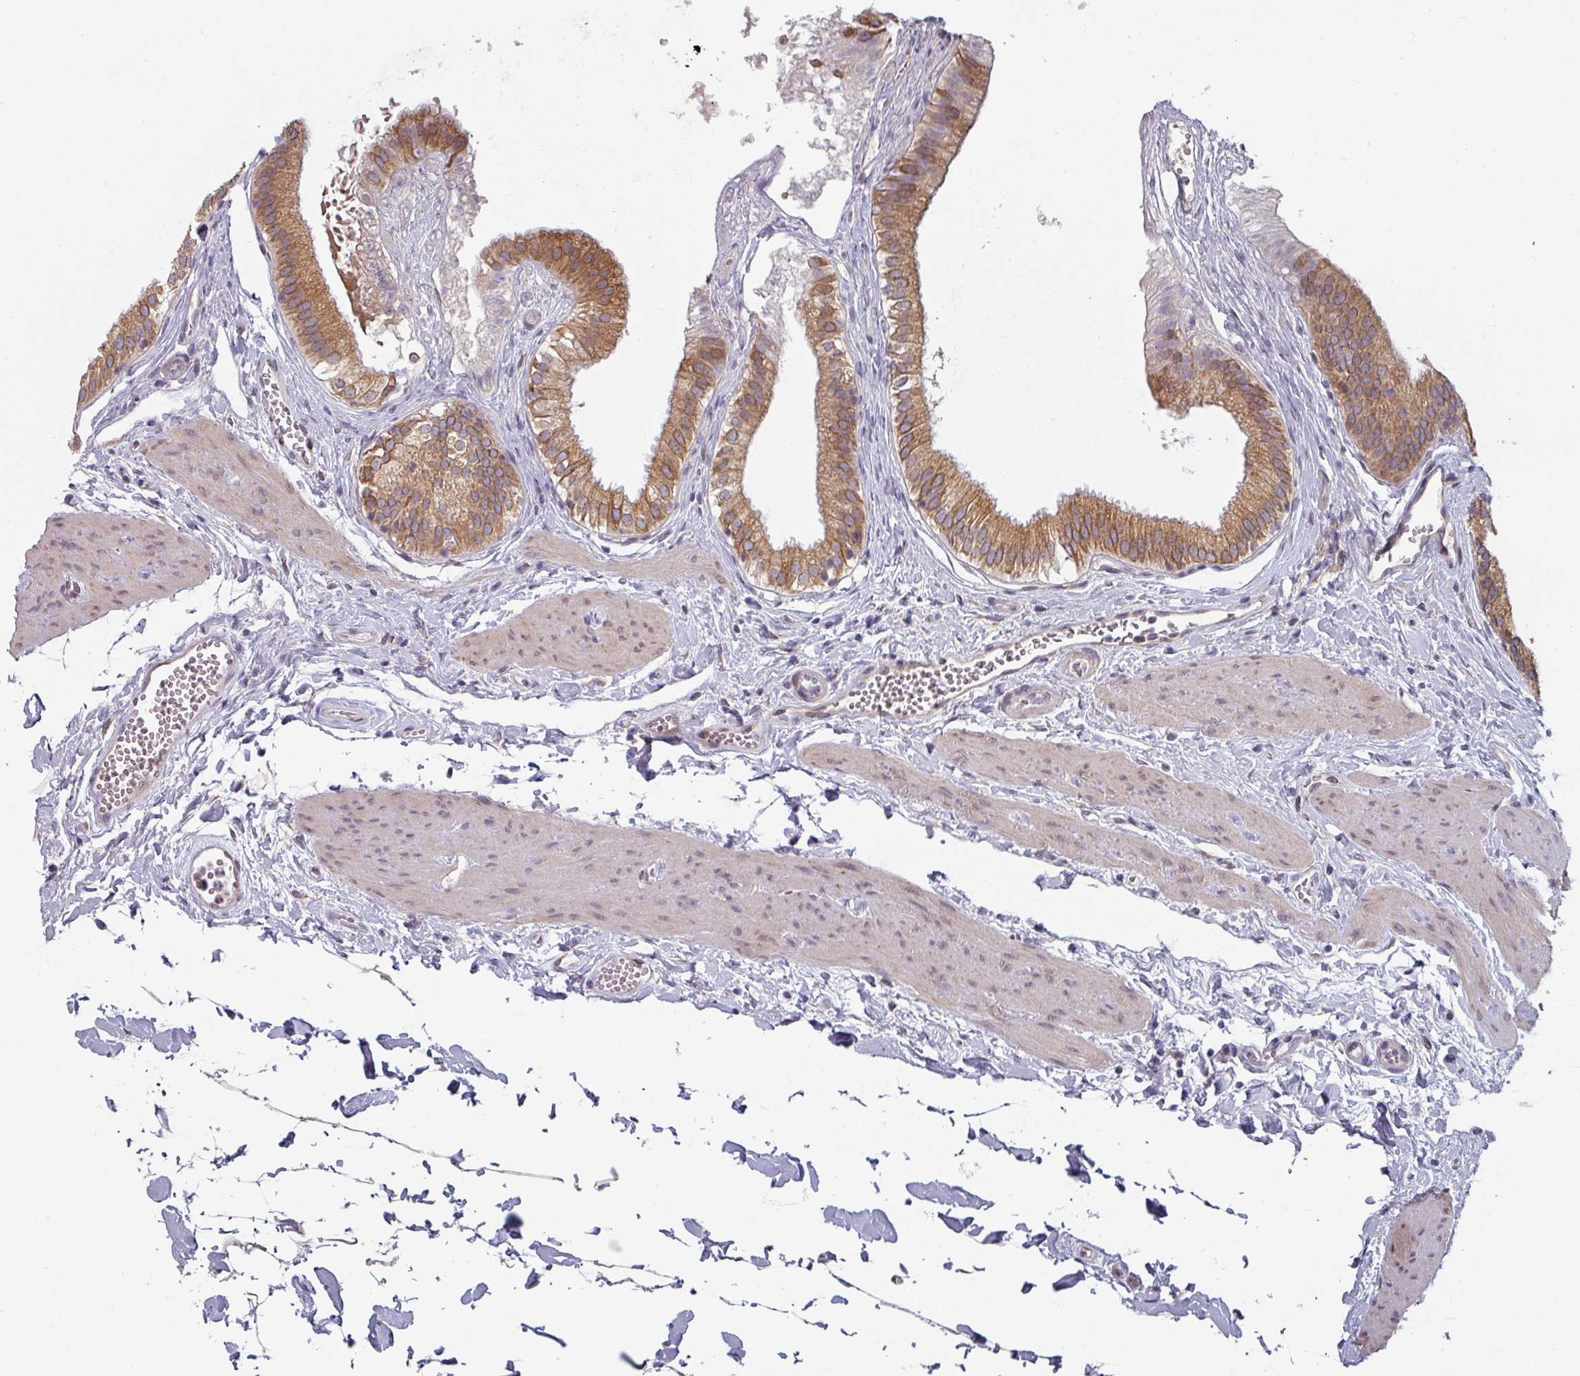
{"staining": {"intensity": "moderate", "quantity": ">75%", "location": "cytoplasmic/membranous"}, "tissue": "gallbladder", "cell_type": "Glandular cells", "image_type": "normal", "snomed": [{"axis": "morphology", "description": "Normal tissue, NOS"}, {"axis": "topography", "description": "Gallbladder"}], "caption": "Immunohistochemical staining of benign gallbladder shows medium levels of moderate cytoplasmic/membranous staining in about >75% of glandular cells.", "gene": "TAPT1", "patient": {"sex": "female", "age": 54}}